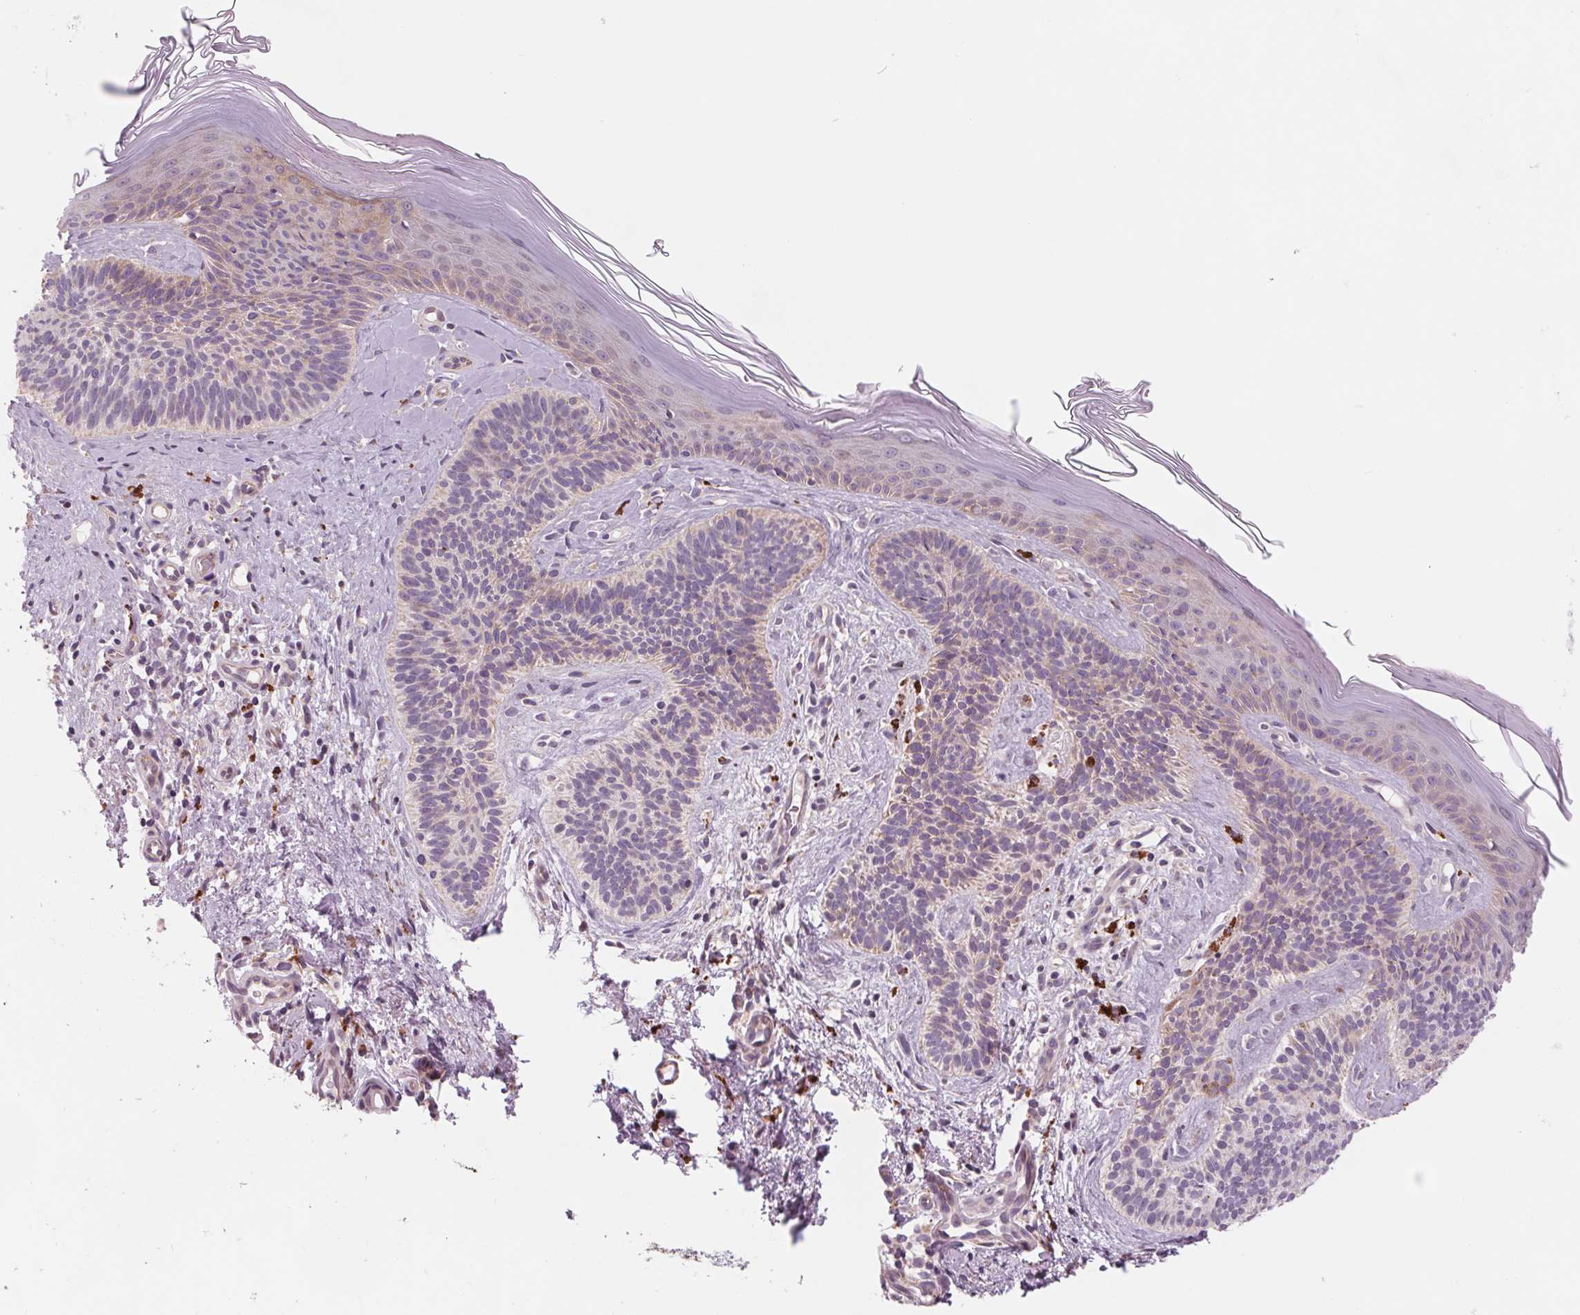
{"staining": {"intensity": "negative", "quantity": "none", "location": "none"}, "tissue": "skin cancer", "cell_type": "Tumor cells", "image_type": "cancer", "snomed": [{"axis": "morphology", "description": "Basal cell carcinoma"}, {"axis": "topography", "description": "Skin"}], "caption": "Tumor cells are negative for brown protein staining in skin cancer.", "gene": "SAMD5", "patient": {"sex": "male", "age": 79}}